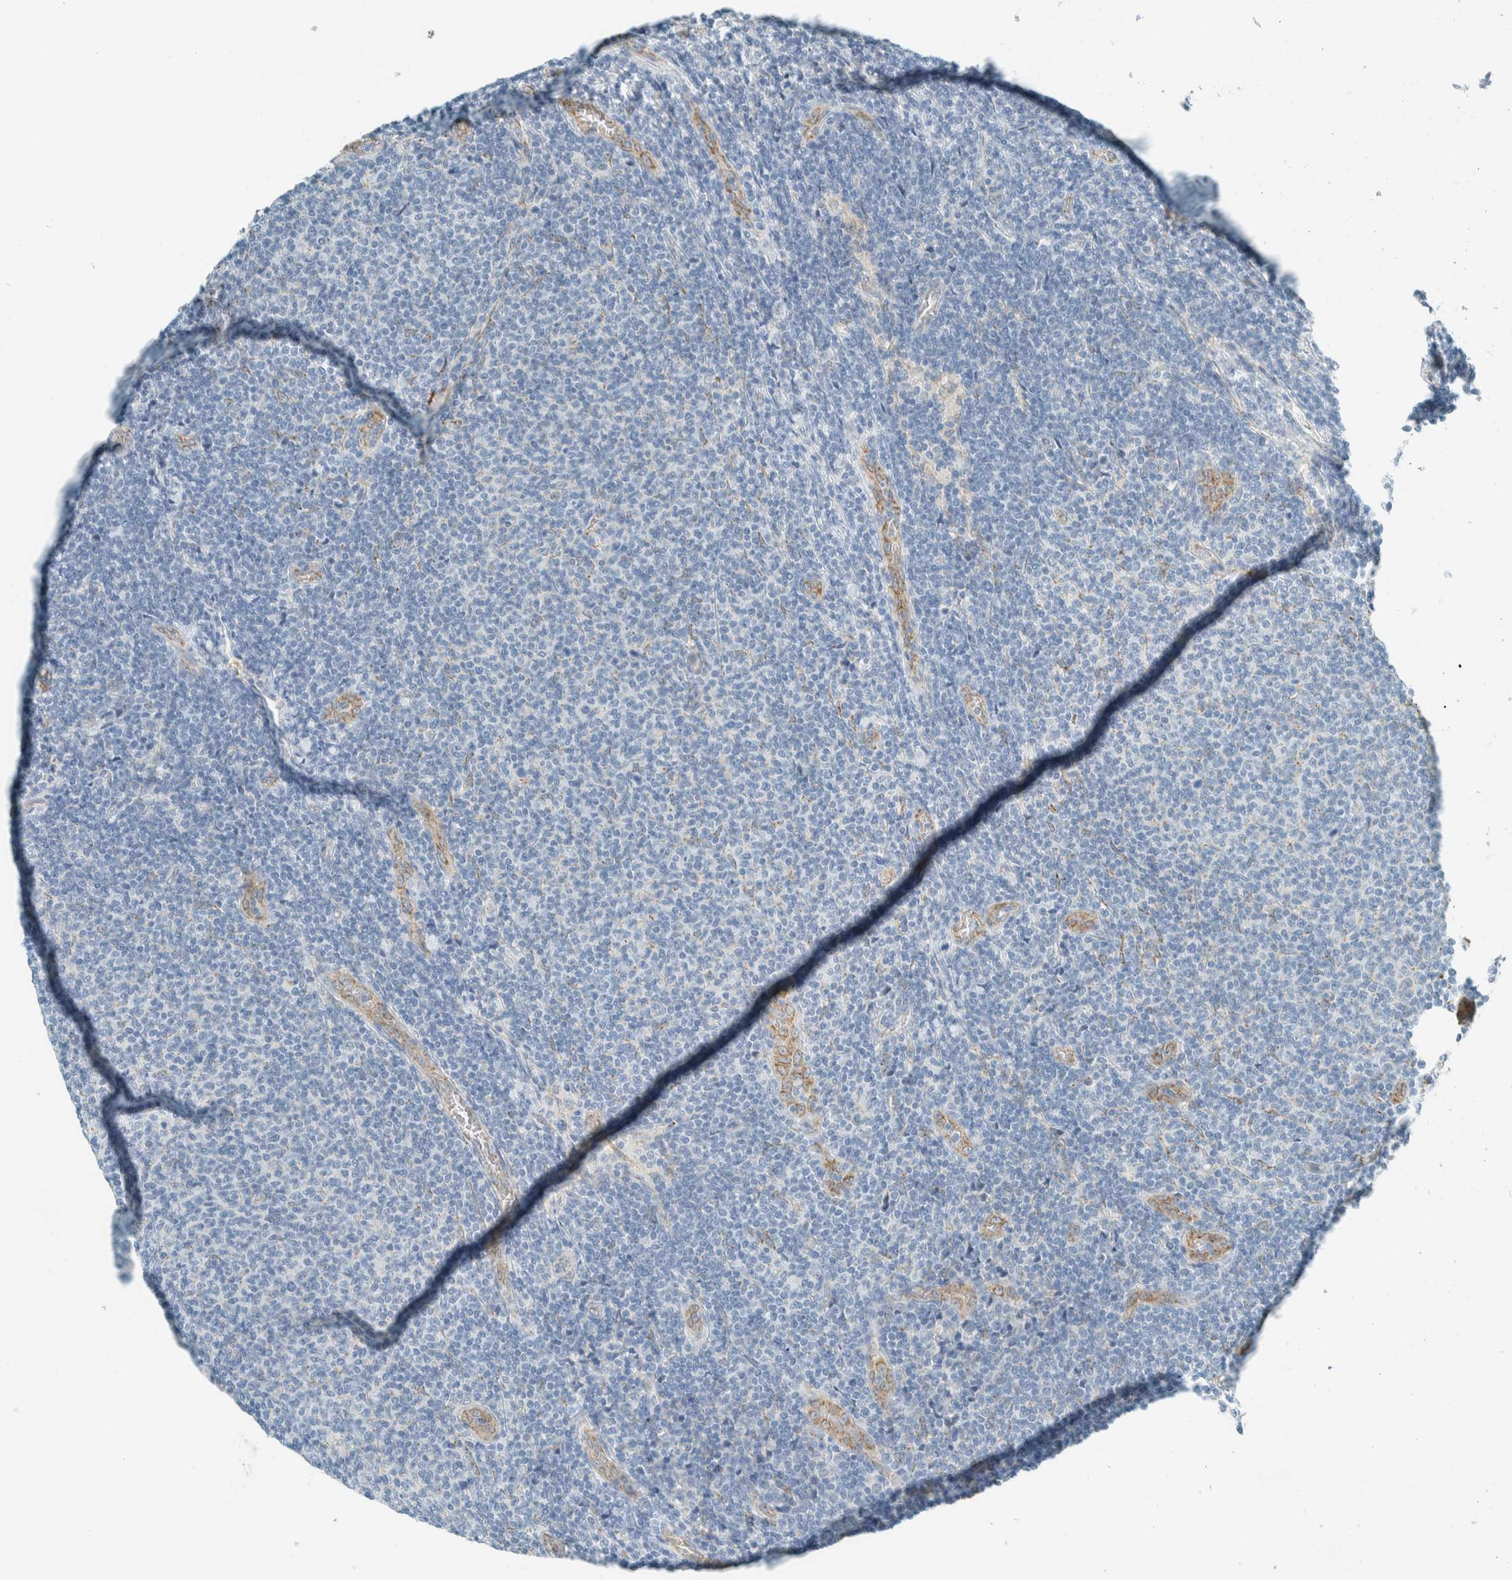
{"staining": {"intensity": "negative", "quantity": "none", "location": "none"}, "tissue": "lymphoma", "cell_type": "Tumor cells", "image_type": "cancer", "snomed": [{"axis": "morphology", "description": "Malignant lymphoma, non-Hodgkin's type, Low grade"}, {"axis": "topography", "description": "Lymph node"}], "caption": "Human malignant lymphoma, non-Hodgkin's type (low-grade) stained for a protein using immunohistochemistry (IHC) shows no positivity in tumor cells.", "gene": "ALDH7A1", "patient": {"sex": "male", "age": 66}}